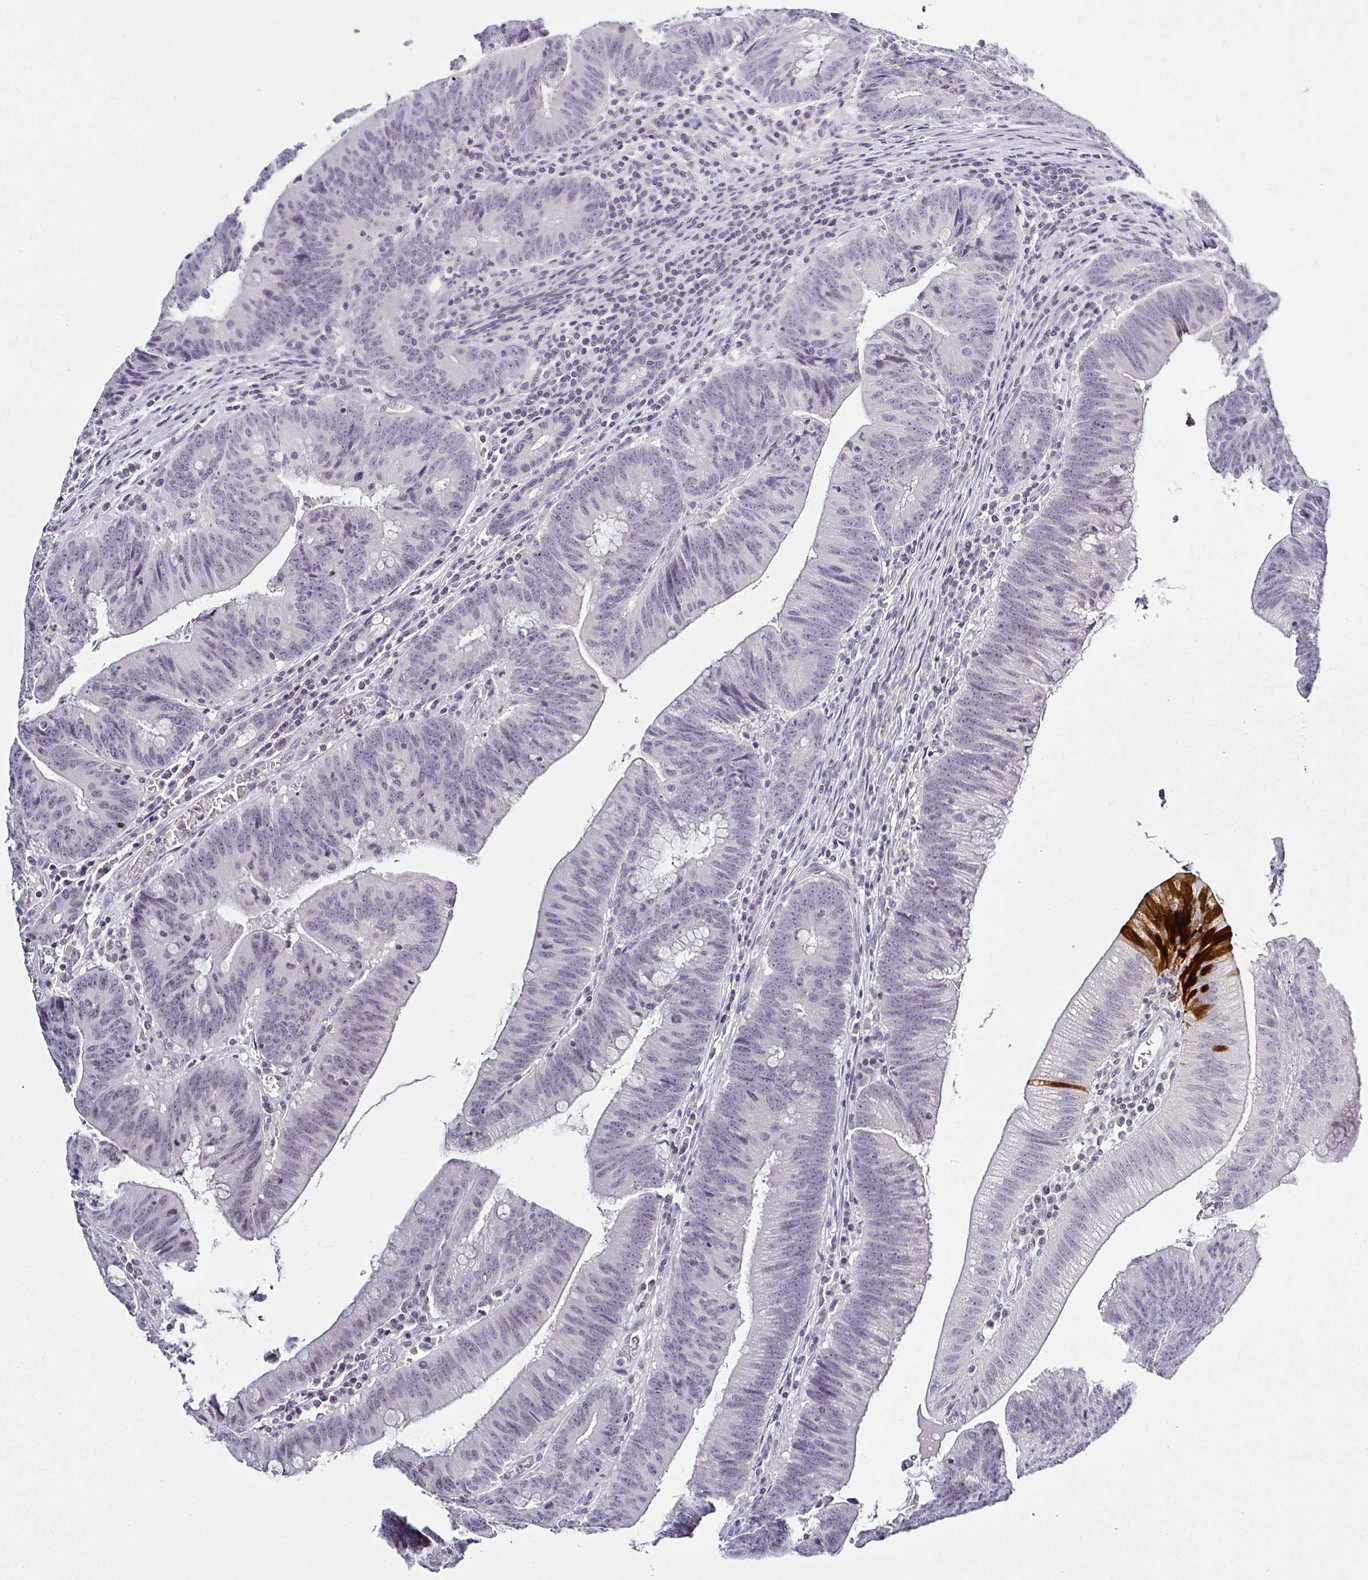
{"staining": {"intensity": "negative", "quantity": "none", "location": "none"}, "tissue": "colorectal cancer", "cell_type": "Tumor cells", "image_type": "cancer", "snomed": [{"axis": "morphology", "description": "Adenocarcinoma, NOS"}, {"axis": "topography", "description": "Colon"}], "caption": "Adenocarcinoma (colorectal) was stained to show a protein in brown. There is no significant positivity in tumor cells.", "gene": "SERPINB3", "patient": {"sex": "female", "age": 87}}